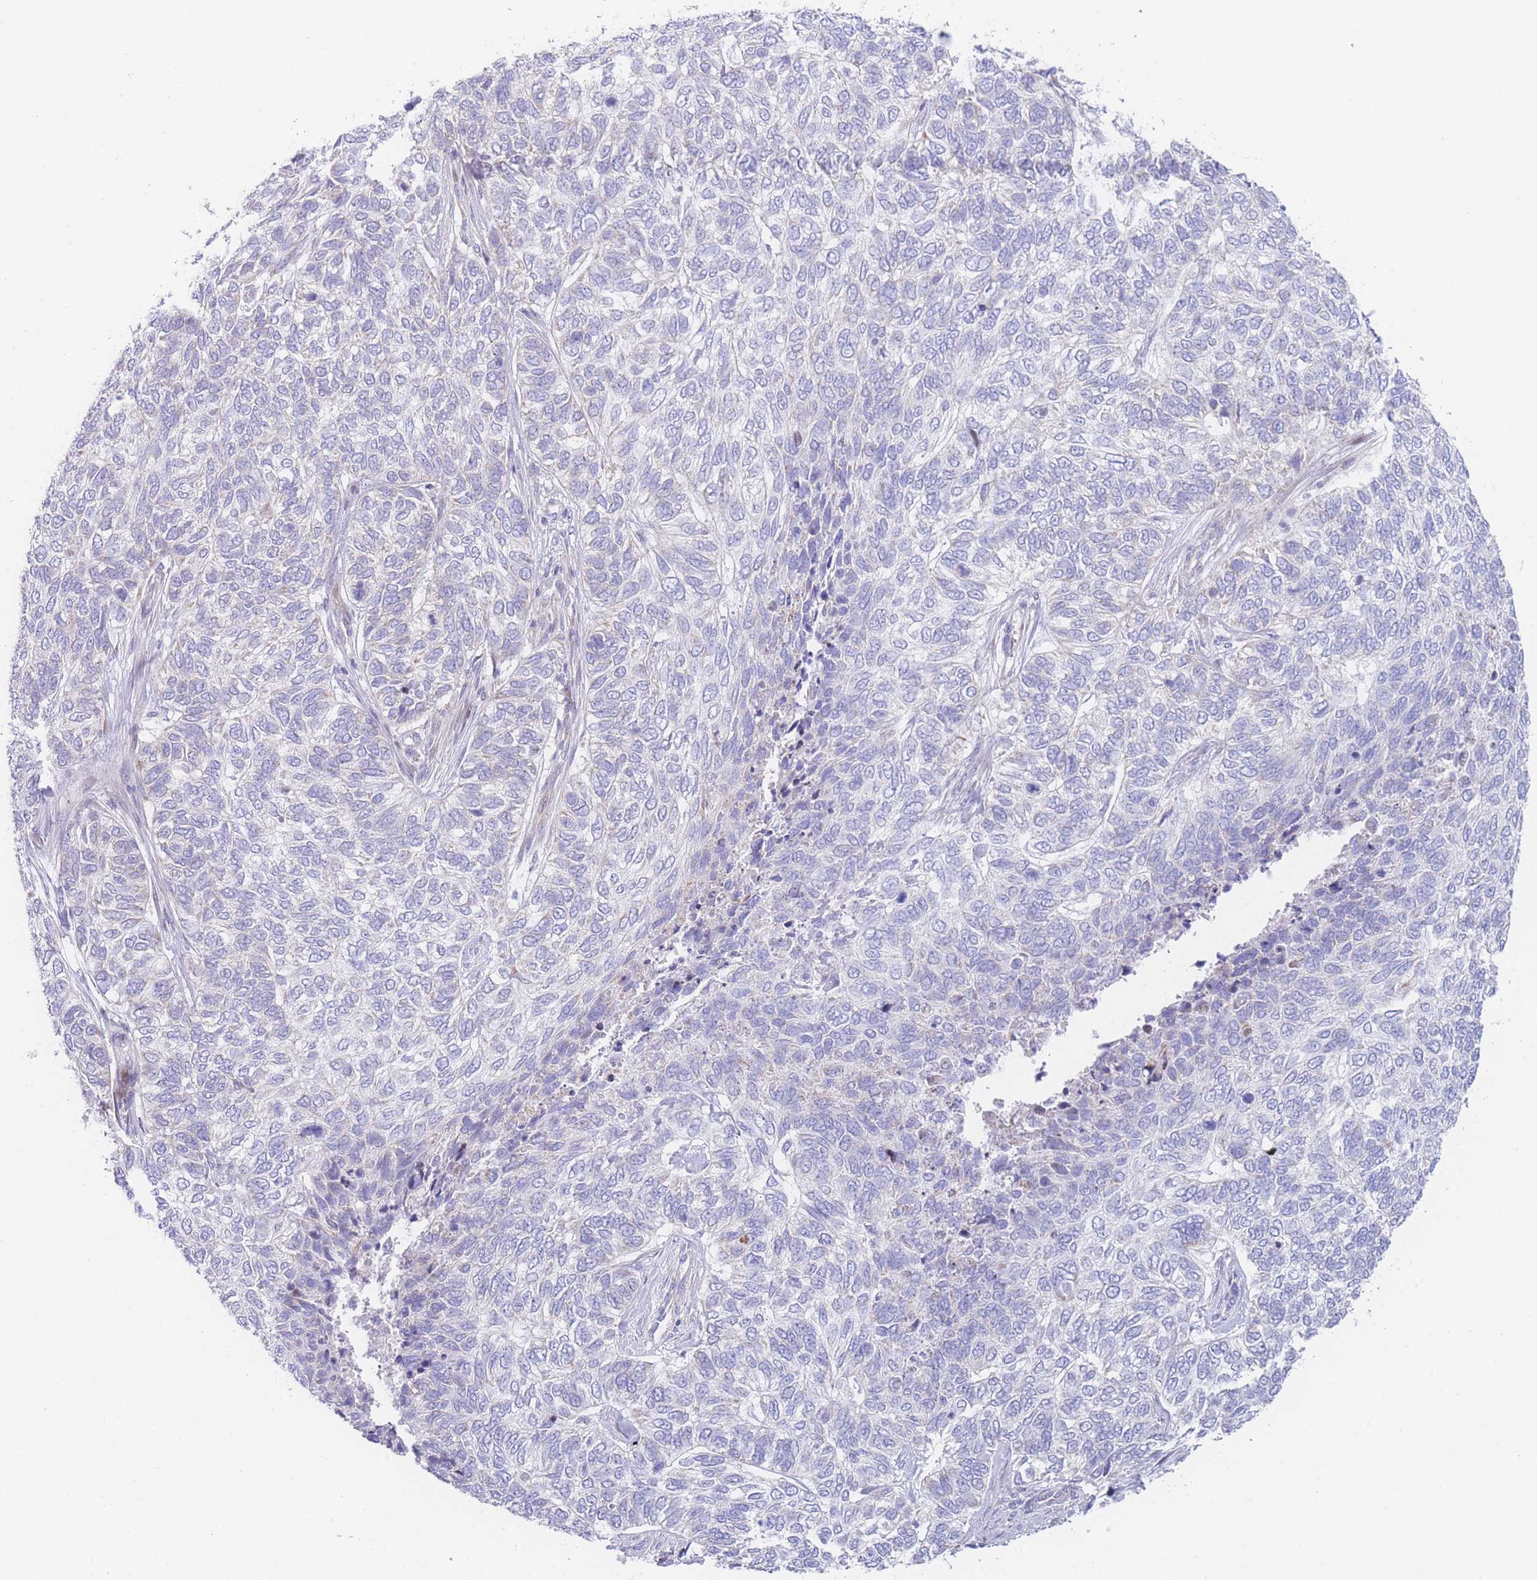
{"staining": {"intensity": "negative", "quantity": "none", "location": "none"}, "tissue": "skin cancer", "cell_type": "Tumor cells", "image_type": "cancer", "snomed": [{"axis": "morphology", "description": "Basal cell carcinoma"}, {"axis": "topography", "description": "Skin"}], "caption": "The micrograph exhibits no staining of tumor cells in skin cancer (basal cell carcinoma).", "gene": "GPAM", "patient": {"sex": "female", "age": 65}}